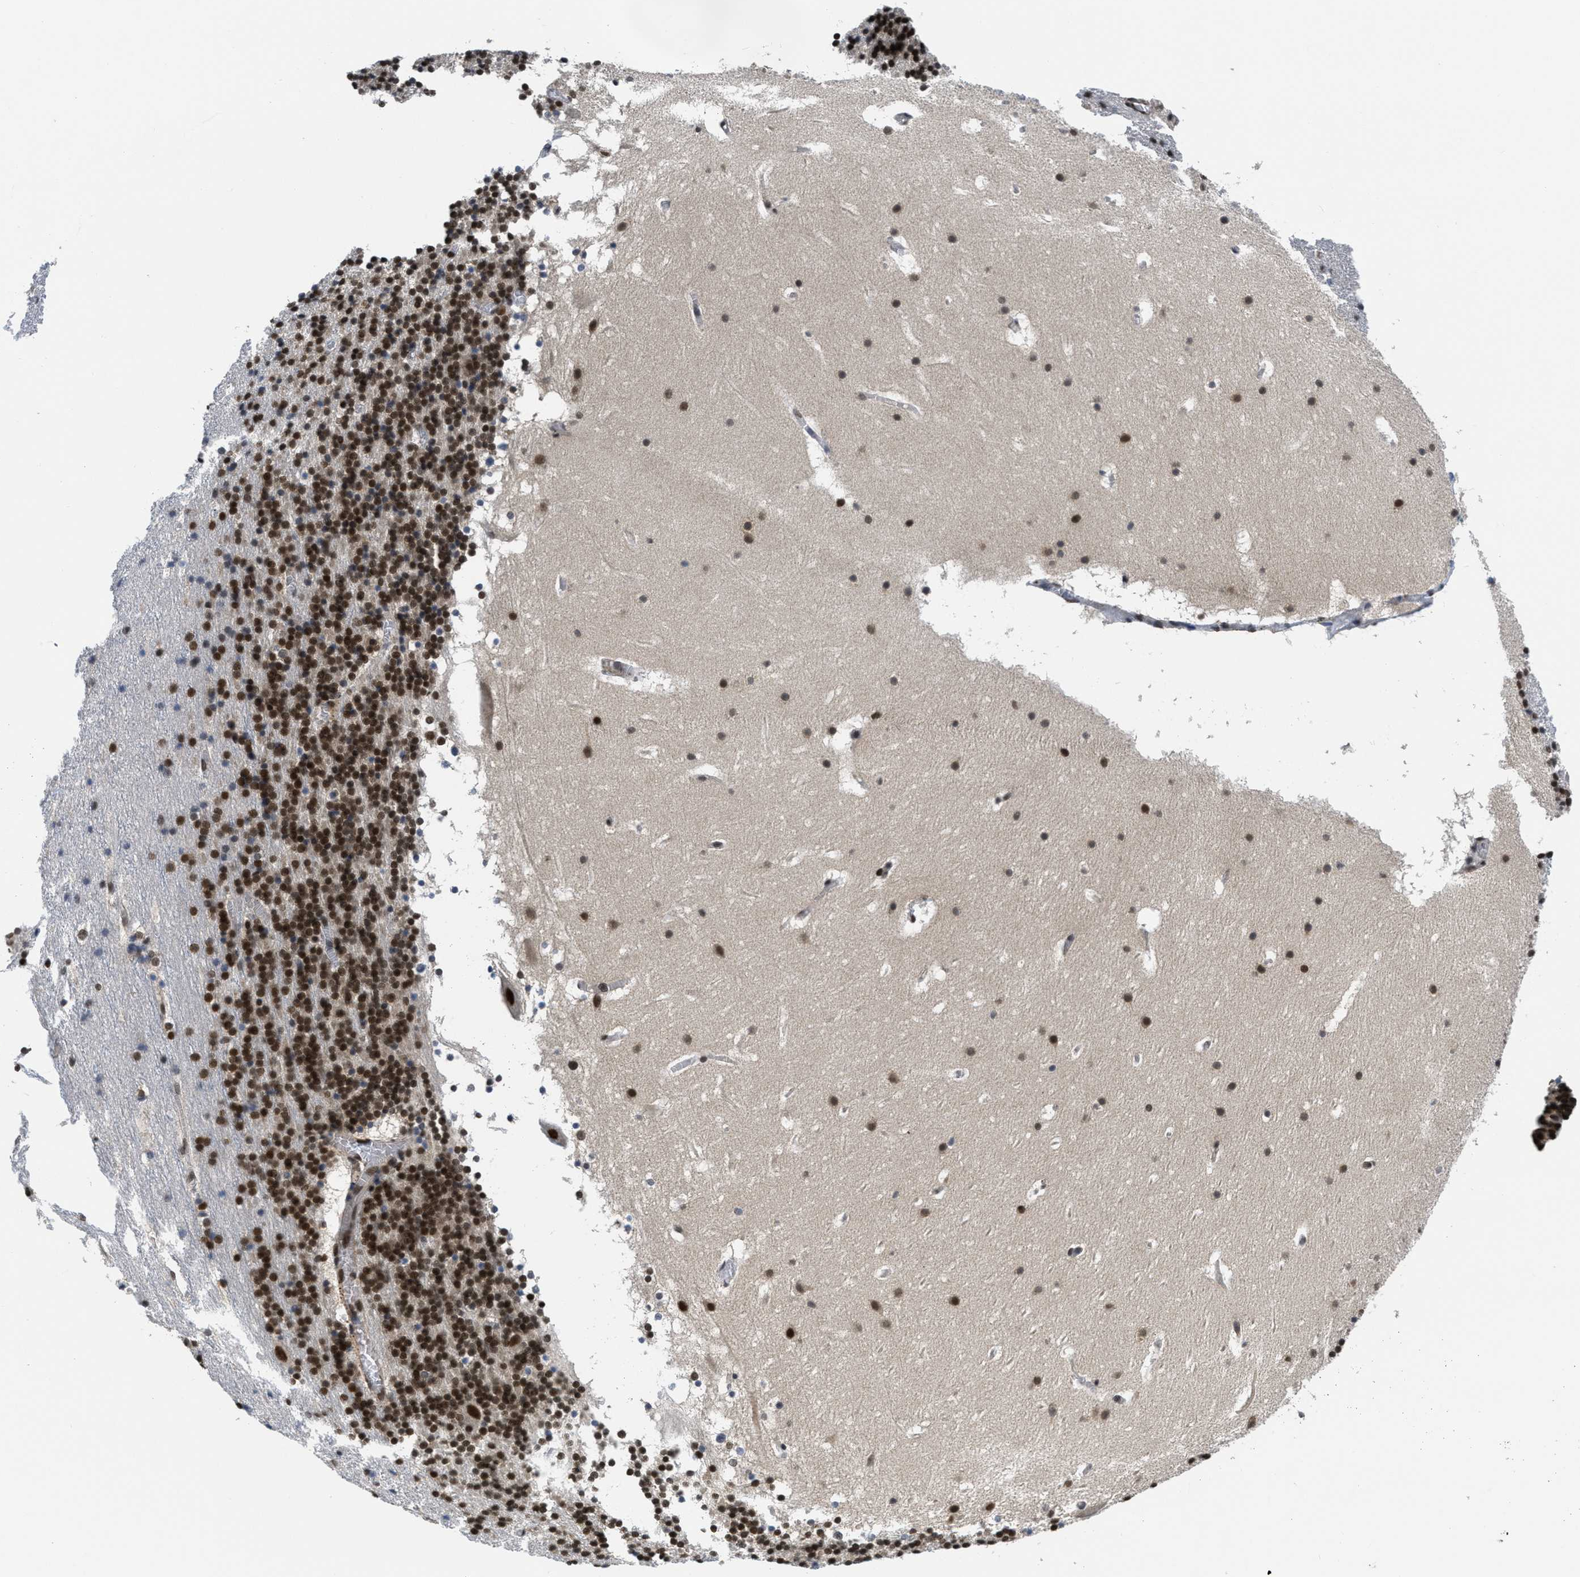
{"staining": {"intensity": "strong", "quantity": ">75%", "location": "nuclear"}, "tissue": "cerebellum", "cell_type": "Cells in granular layer", "image_type": "normal", "snomed": [{"axis": "morphology", "description": "Normal tissue, NOS"}, {"axis": "topography", "description": "Cerebellum"}], "caption": "A high-resolution image shows immunohistochemistry staining of normal cerebellum, which reveals strong nuclear expression in approximately >75% of cells in granular layer.", "gene": "CUL4B", "patient": {"sex": "male", "age": 45}}